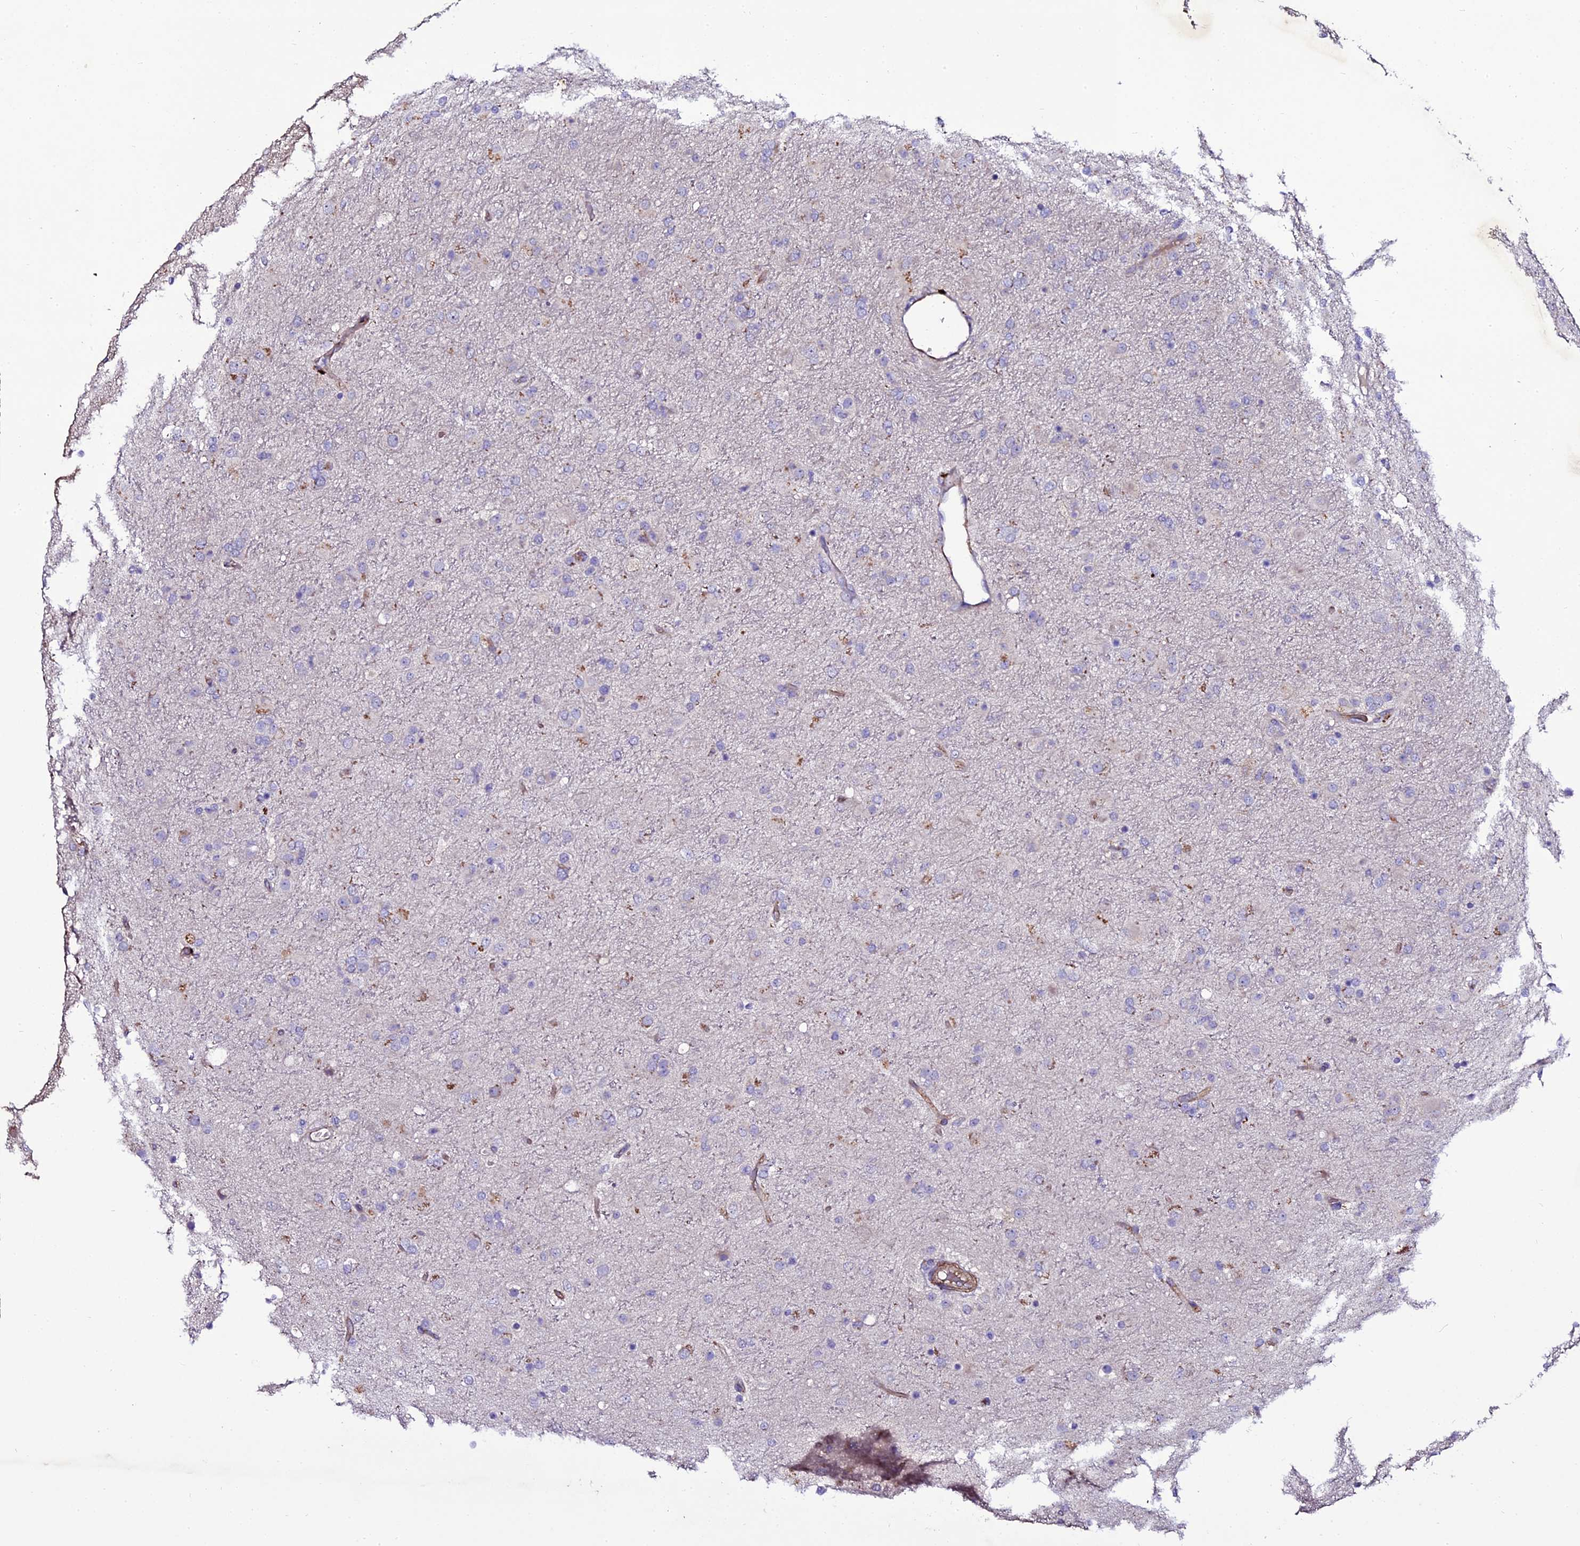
{"staining": {"intensity": "negative", "quantity": "none", "location": "none"}, "tissue": "glioma", "cell_type": "Tumor cells", "image_type": "cancer", "snomed": [{"axis": "morphology", "description": "Glioma, malignant, Low grade"}, {"axis": "topography", "description": "Brain"}], "caption": "This is a micrograph of immunohistochemistry staining of malignant glioma (low-grade), which shows no staining in tumor cells.", "gene": "MEX3C", "patient": {"sex": "male", "age": 65}}